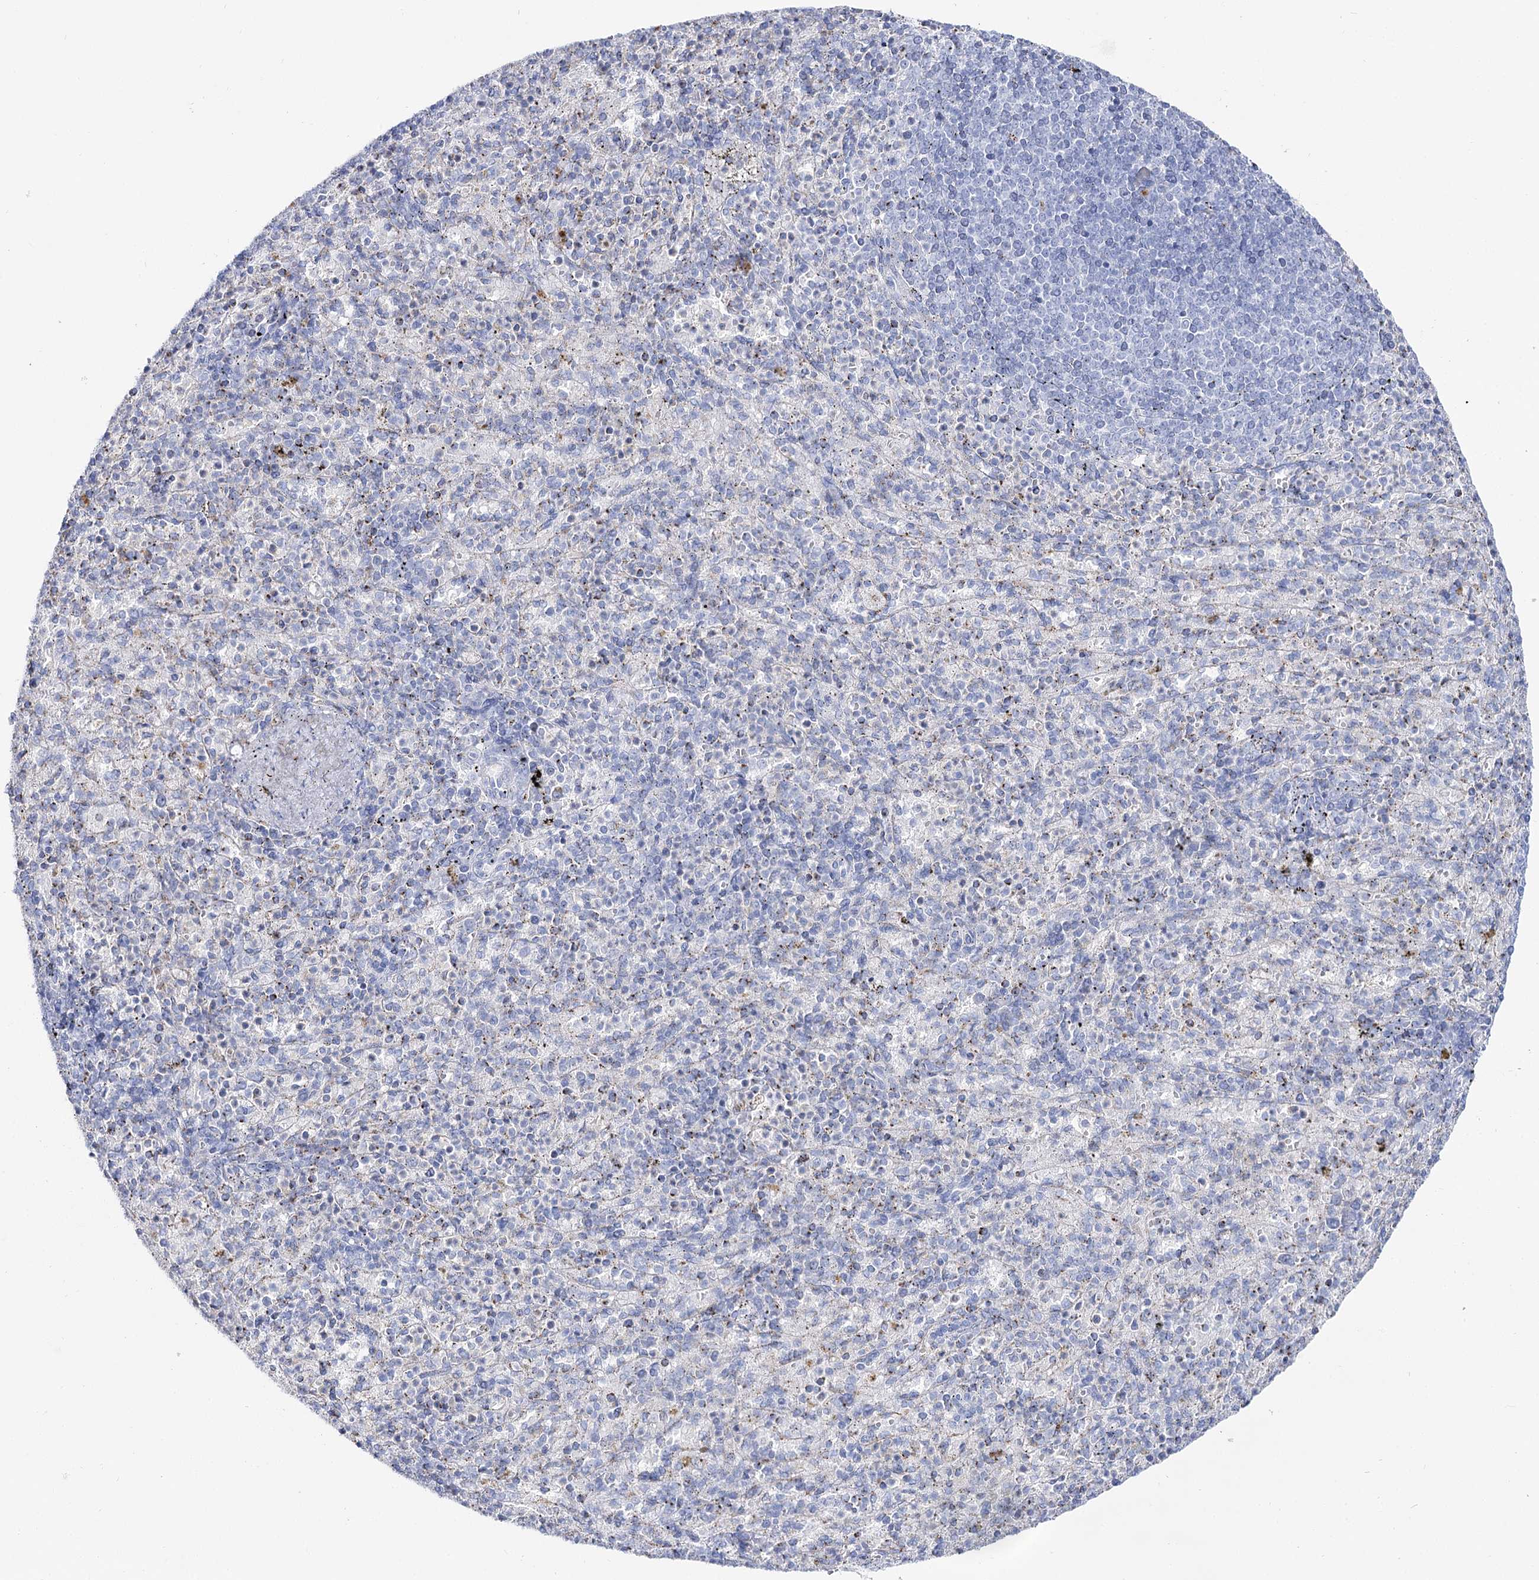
{"staining": {"intensity": "negative", "quantity": "none", "location": "none"}, "tissue": "spleen", "cell_type": "Cells in red pulp", "image_type": "normal", "snomed": [{"axis": "morphology", "description": "Normal tissue, NOS"}, {"axis": "topography", "description": "Spleen"}], "caption": "DAB immunohistochemical staining of unremarkable human spleen reveals no significant staining in cells in red pulp. The staining is performed using DAB brown chromogen with nuclei counter-stained in using hematoxylin.", "gene": "SLC3A1", "patient": {"sex": "female", "age": 74}}